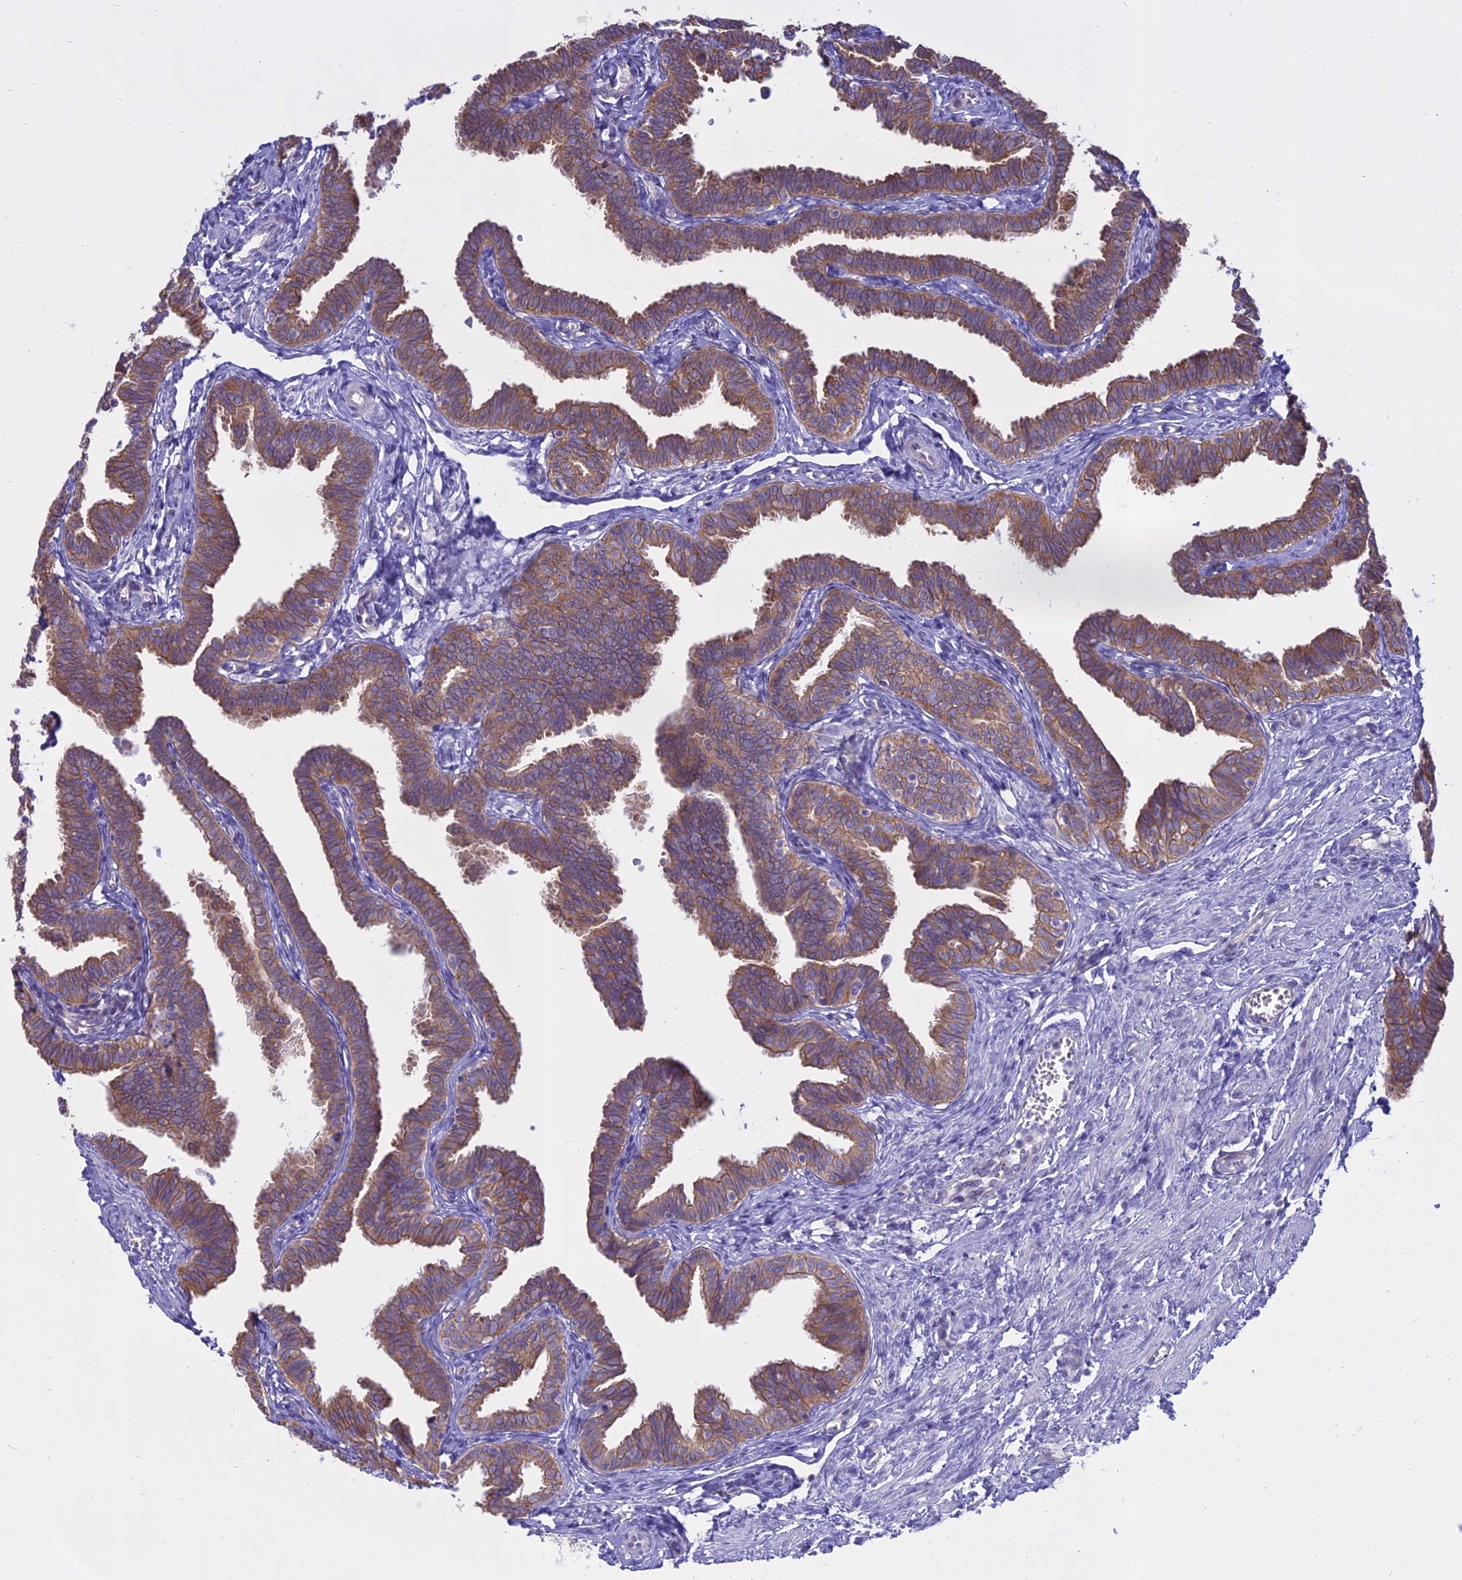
{"staining": {"intensity": "moderate", "quantity": ">75%", "location": "cytoplasmic/membranous"}, "tissue": "fallopian tube", "cell_type": "Glandular cells", "image_type": "normal", "snomed": [{"axis": "morphology", "description": "Normal tissue, NOS"}, {"axis": "topography", "description": "Fallopian tube"}, {"axis": "topography", "description": "Ovary"}], "caption": "Glandular cells reveal medium levels of moderate cytoplasmic/membranous expression in approximately >75% of cells in normal fallopian tube. (Brightfield microscopy of DAB IHC at high magnification).", "gene": "AHCYL1", "patient": {"sex": "female", "age": 23}}